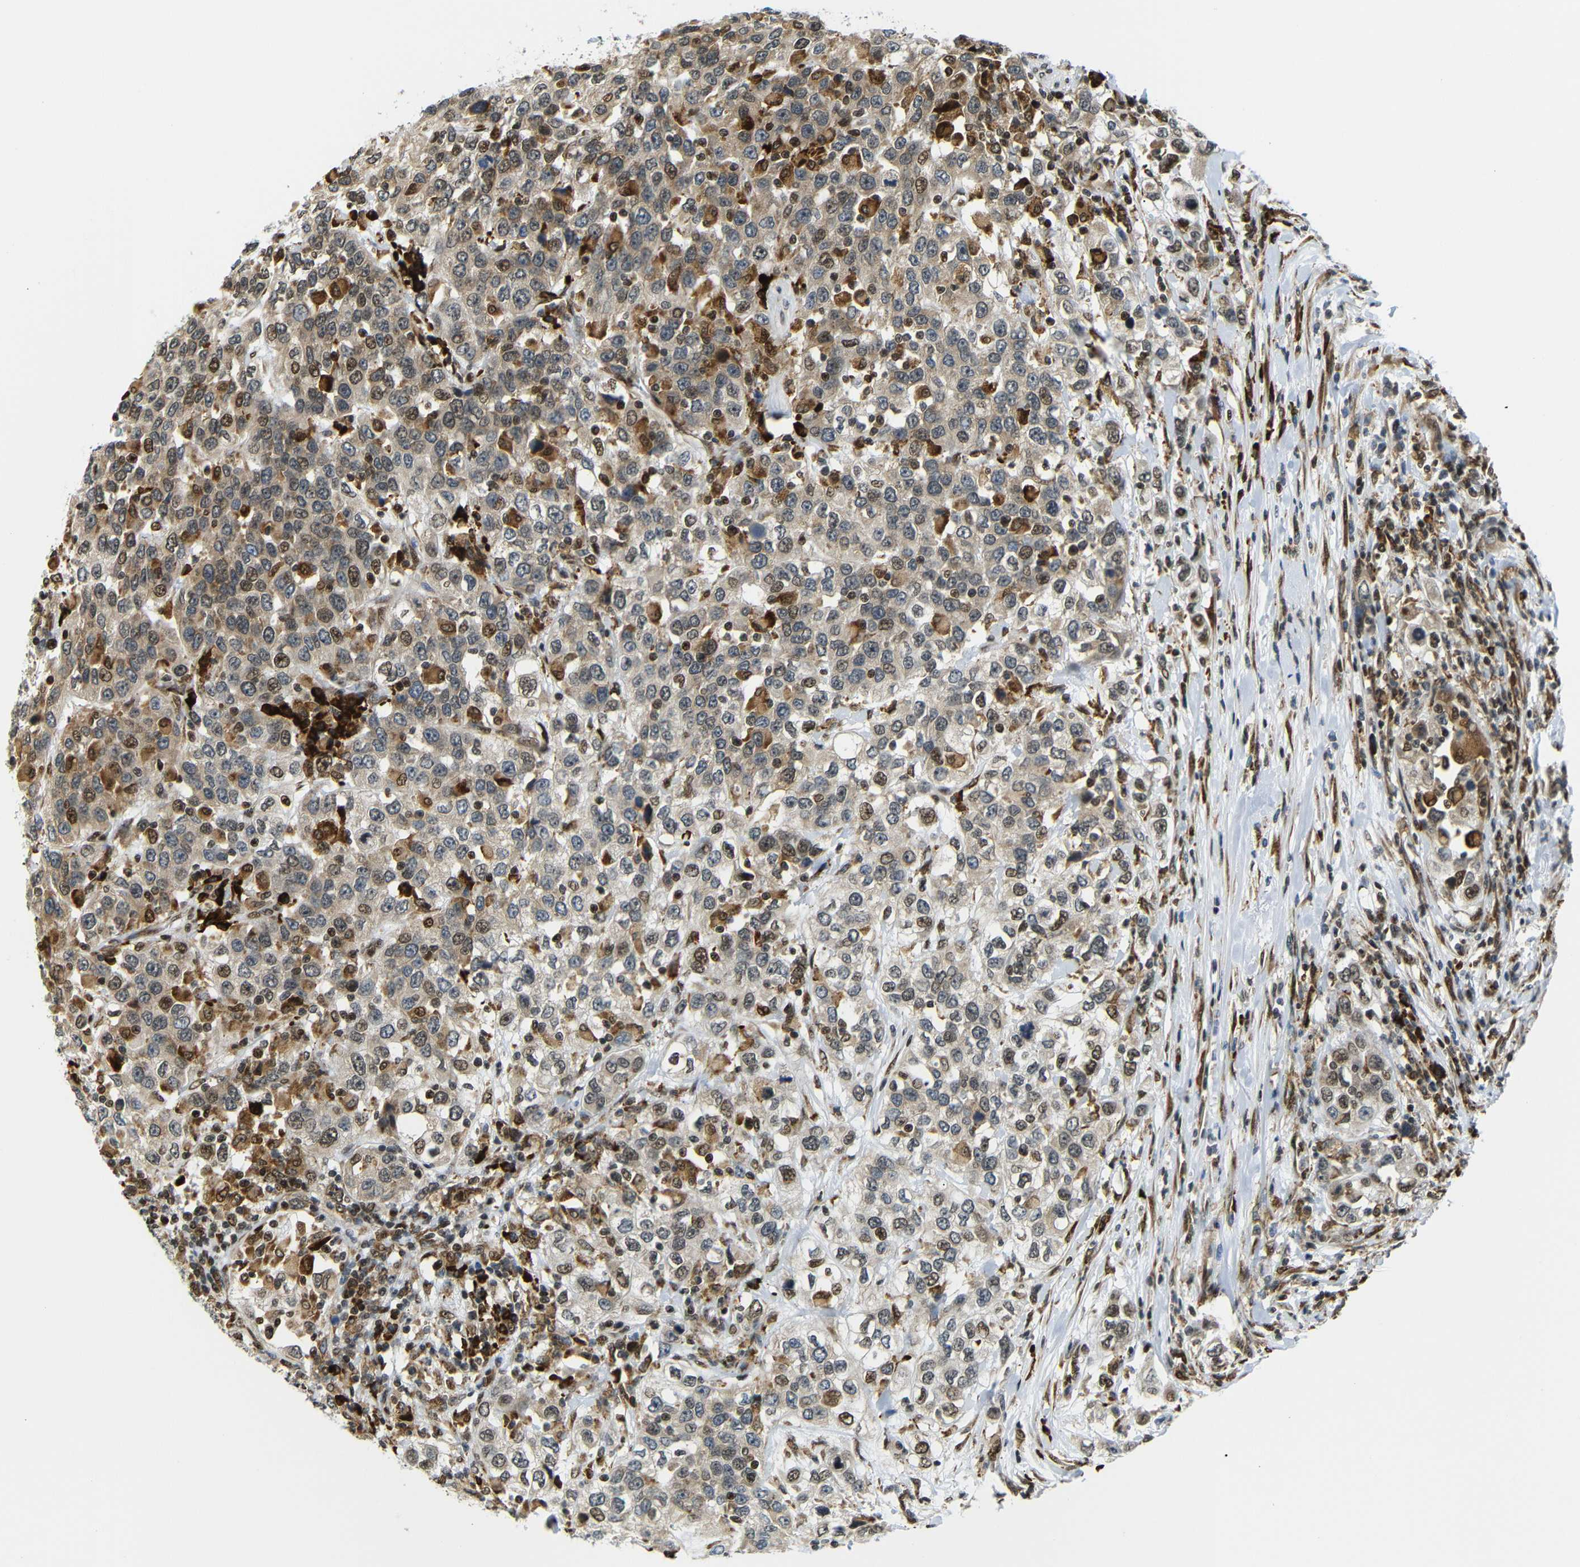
{"staining": {"intensity": "moderate", "quantity": "25%-75%", "location": "cytoplasmic/membranous,nuclear"}, "tissue": "urothelial cancer", "cell_type": "Tumor cells", "image_type": "cancer", "snomed": [{"axis": "morphology", "description": "Urothelial carcinoma, High grade"}, {"axis": "topography", "description": "Urinary bladder"}], "caption": "Urothelial carcinoma (high-grade) tissue exhibits moderate cytoplasmic/membranous and nuclear expression in approximately 25%-75% of tumor cells, visualized by immunohistochemistry.", "gene": "SPCS2", "patient": {"sex": "female", "age": 80}}